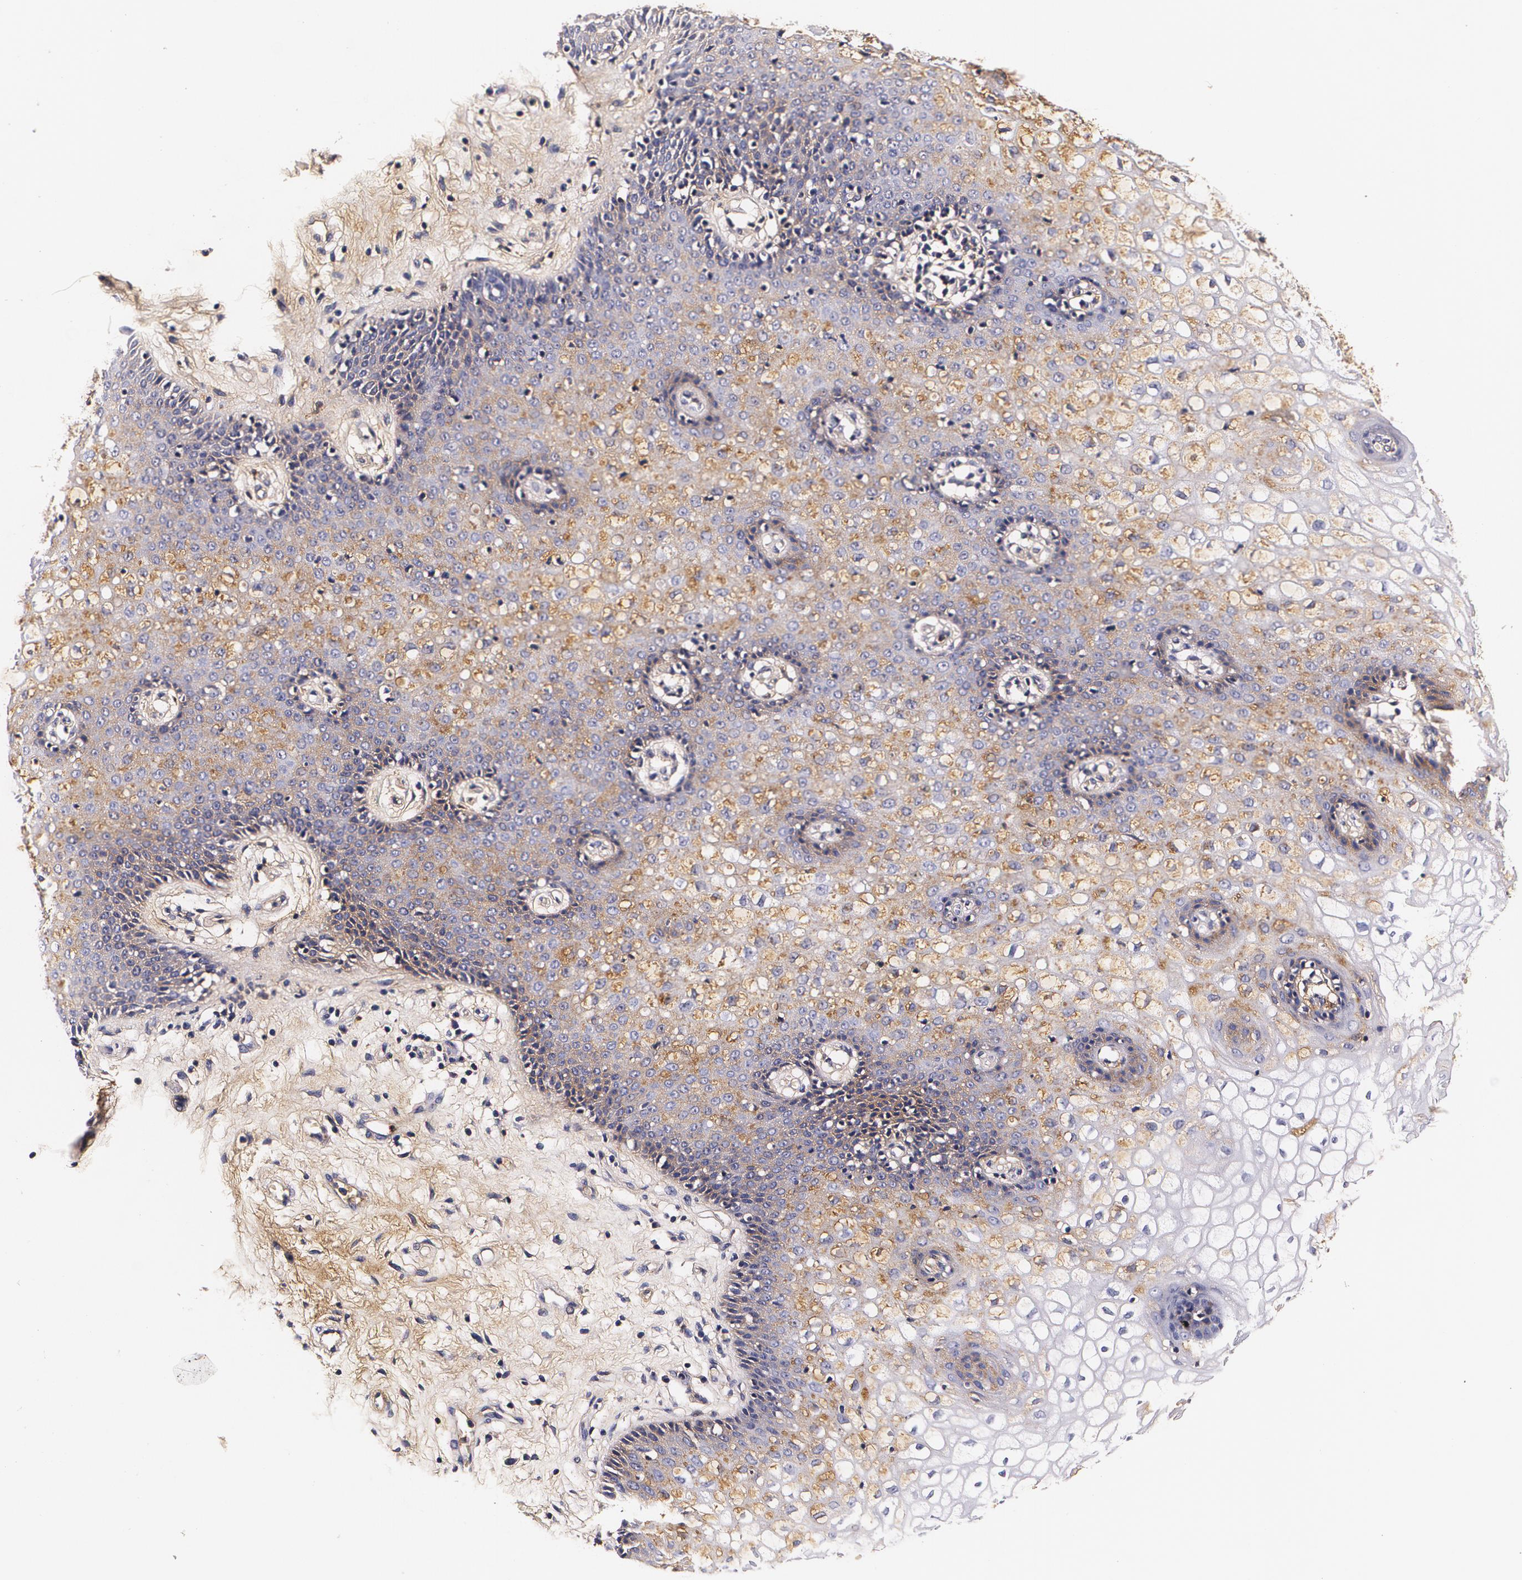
{"staining": {"intensity": "moderate", "quantity": "25%-75%", "location": "cytoplasmic/membranous"}, "tissue": "vagina", "cell_type": "Squamous epithelial cells", "image_type": "normal", "snomed": [{"axis": "morphology", "description": "Normal tissue, NOS"}, {"axis": "topography", "description": "Vagina"}], "caption": "Immunohistochemical staining of normal human vagina reveals medium levels of moderate cytoplasmic/membranous positivity in approximately 25%-75% of squamous epithelial cells.", "gene": "TTR", "patient": {"sex": "female", "age": 34}}